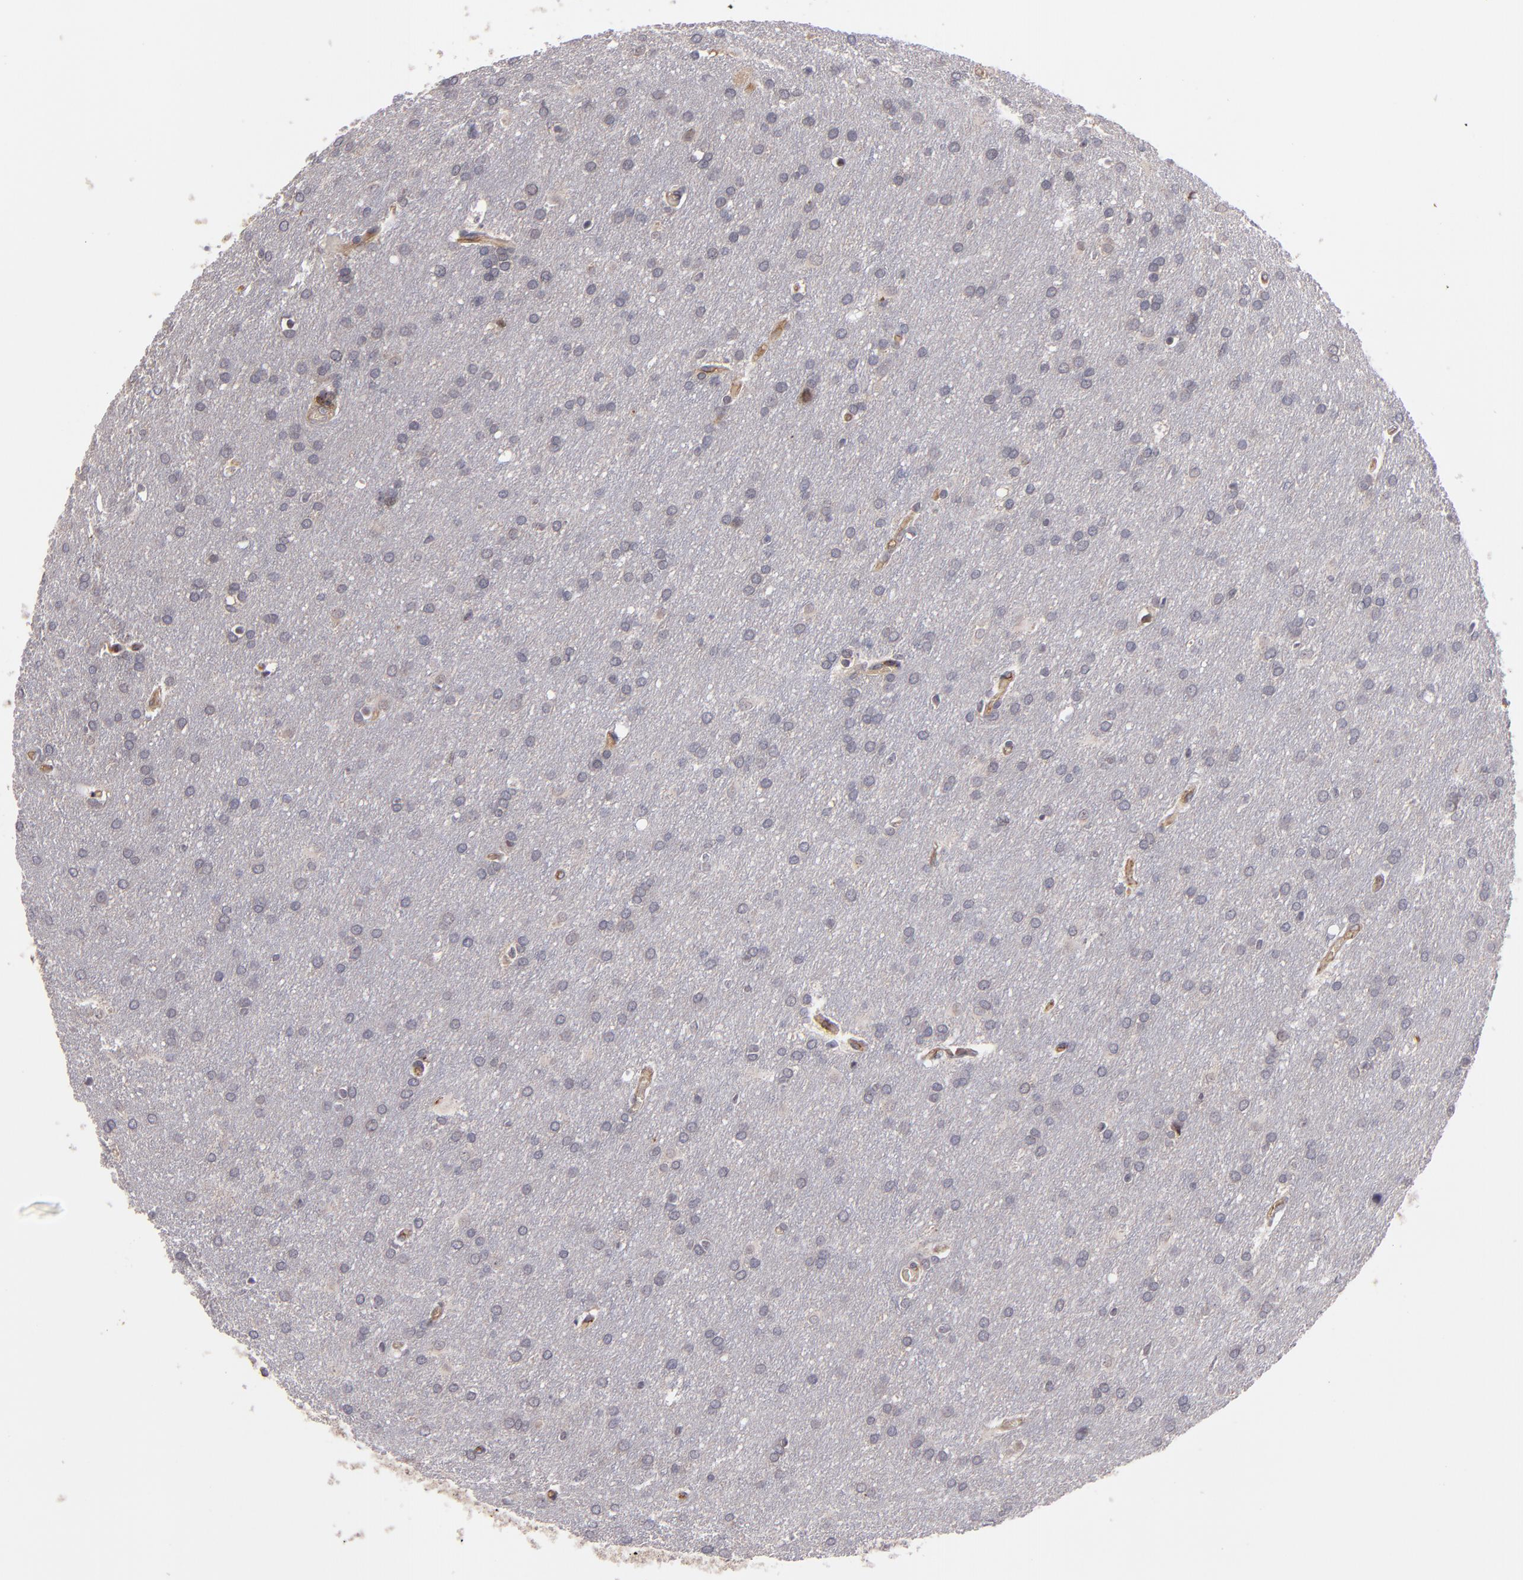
{"staining": {"intensity": "negative", "quantity": "none", "location": "none"}, "tissue": "glioma", "cell_type": "Tumor cells", "image_type": "cancer", "snomed": [{"axis": "morphology", "description": "Glioma, malignant, Low grade"}, {"axis": "topography", "description": "Brain"}], "caption": "High magnification brightfield microscopy of low-grade glioma (malignant) stained with DAB (brown) and counterstained with hematoxylin (blue): tumor cells show no significant positivity.", "gene": "STX3", "patient": {"sex": "female", "age": 32}}